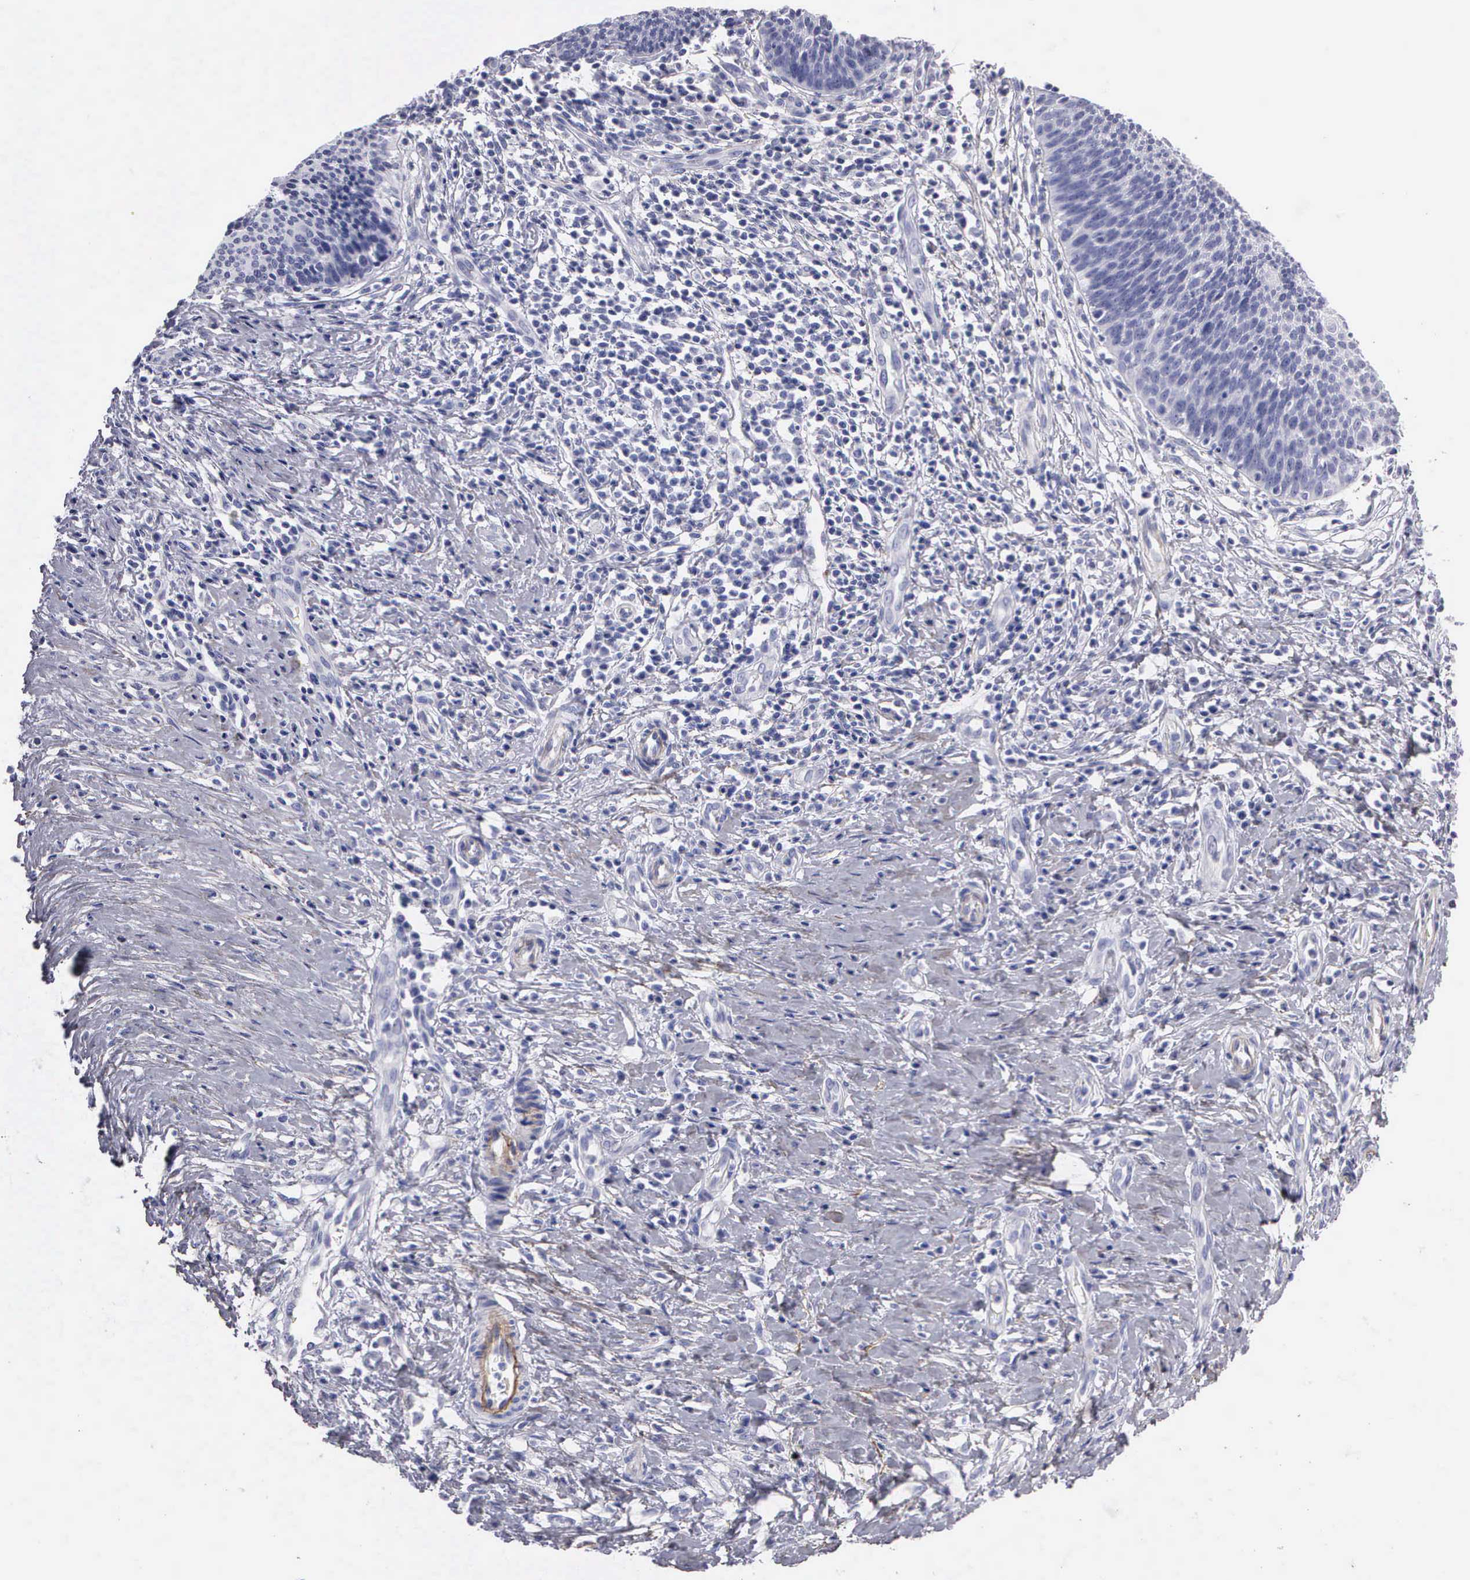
{"staining": {"intensity": "negative", "quantity": "none", "location": "none"}, "tissue": "cervical cancer", "cell_type": "Tumor cells", "image_type": "cancer", "snomed": [{"axis": "morphology", "description": "Squamous cell carcinoma, NOS"}, {"axis": "topography", "description": "Cervix"}], "caption": "This is an immunohistochemistry (IHC) photomicrograph of human cervical squamous cell carcinoma. There is no expression in tumor cells.", "gene": "FBLN5", "patient": {"sex": "female", "age": 41}}